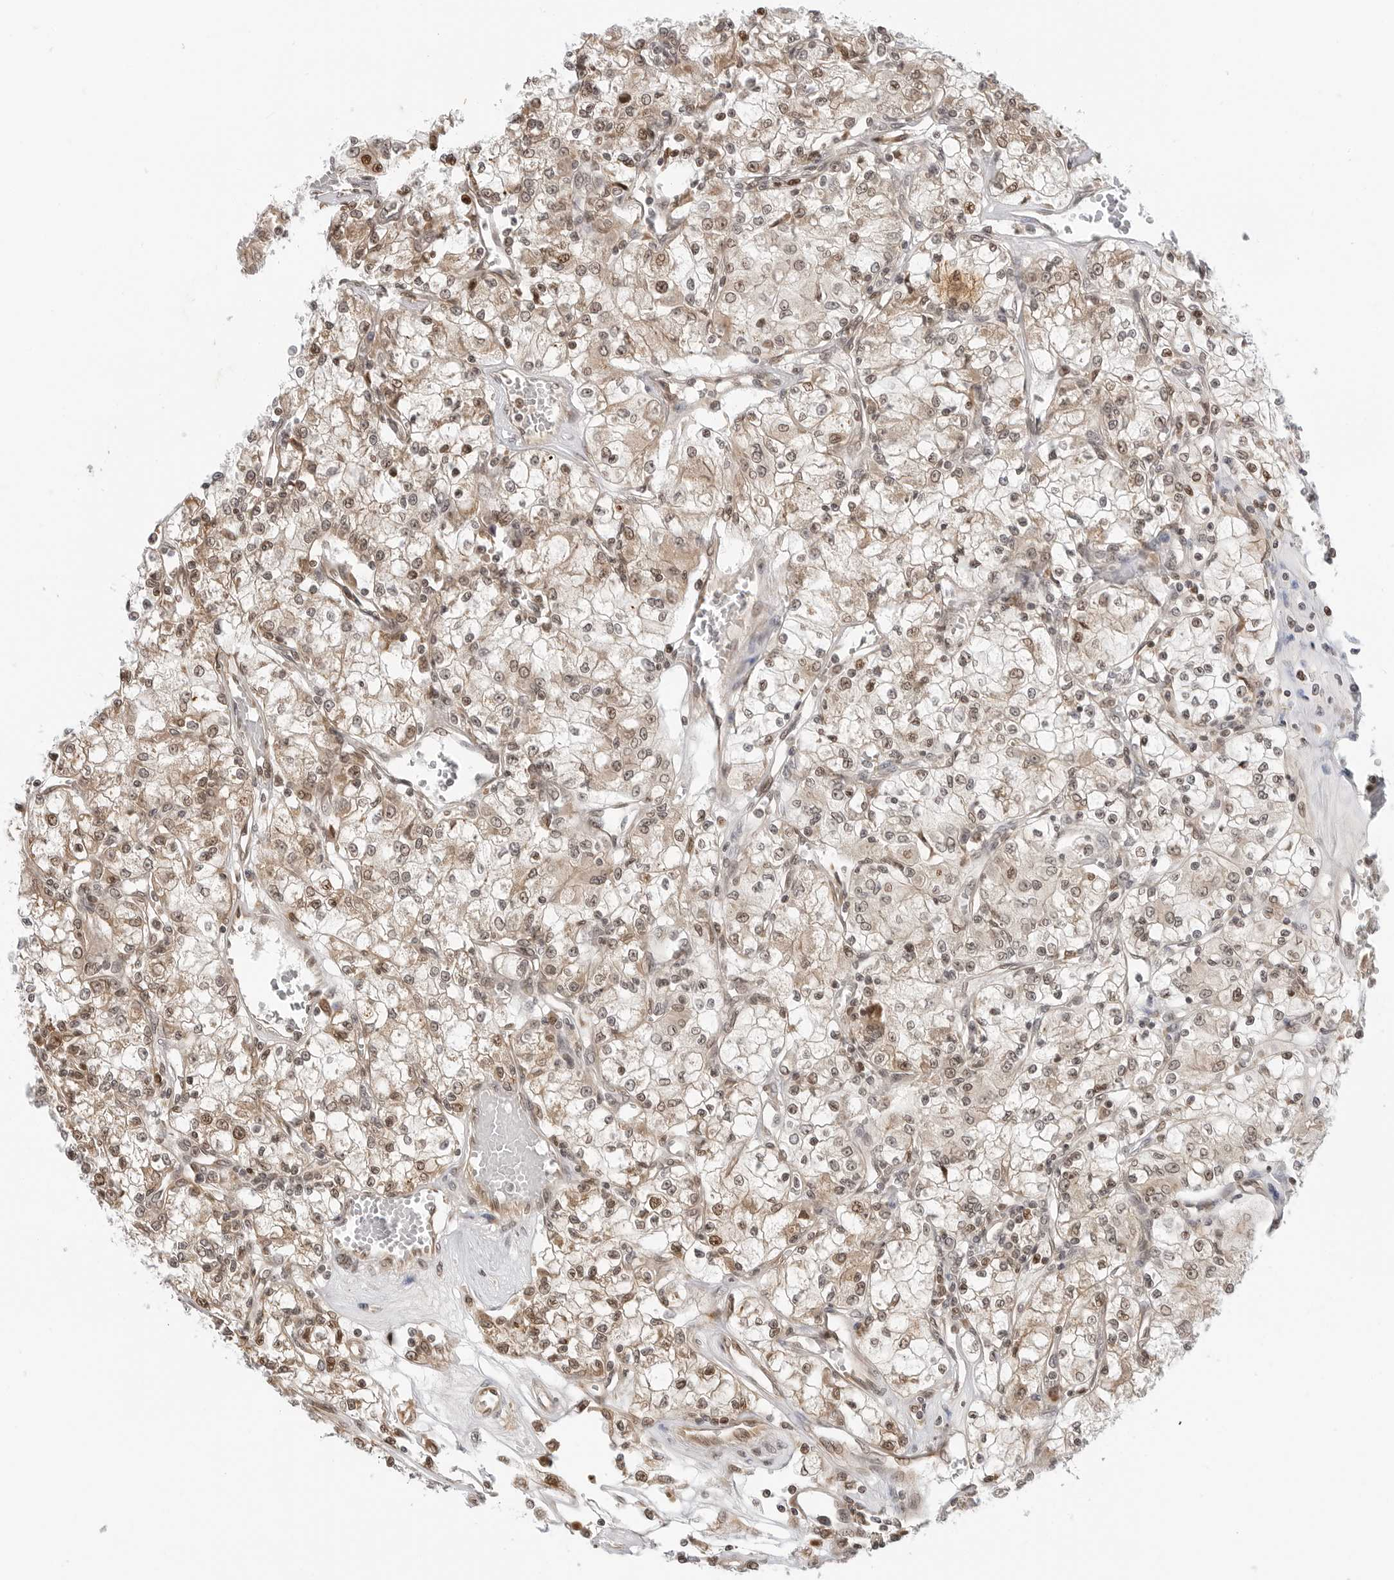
{"staining": {"intensity": "weak", "quantity": ">75%", "location": "cytoplasmic/membranous,nuclear"}, "tissue": "renal cancer", "cell_type": "Tumor cells", "image_type": "cancer", "snomed": [{"axis": "morphology", "description": "Adenocarcinoma, NOS"}, {"axis": "topography", "description": "Kidney"}], "caption": "DAB (3,3'-diaminobenzidine) immunohistochemical staining of human renal adenocarcinoma exhibits weak cytoplasmic/membranous and nuclear protein expression in approximately >75% of tumor cells. (Stains: DAB in brown, nuclei in blue, Microscopy: brightfield microscopy at high magnification).", "gene": "TIPRL", "patient": {"sex": "female", "age": 59}}